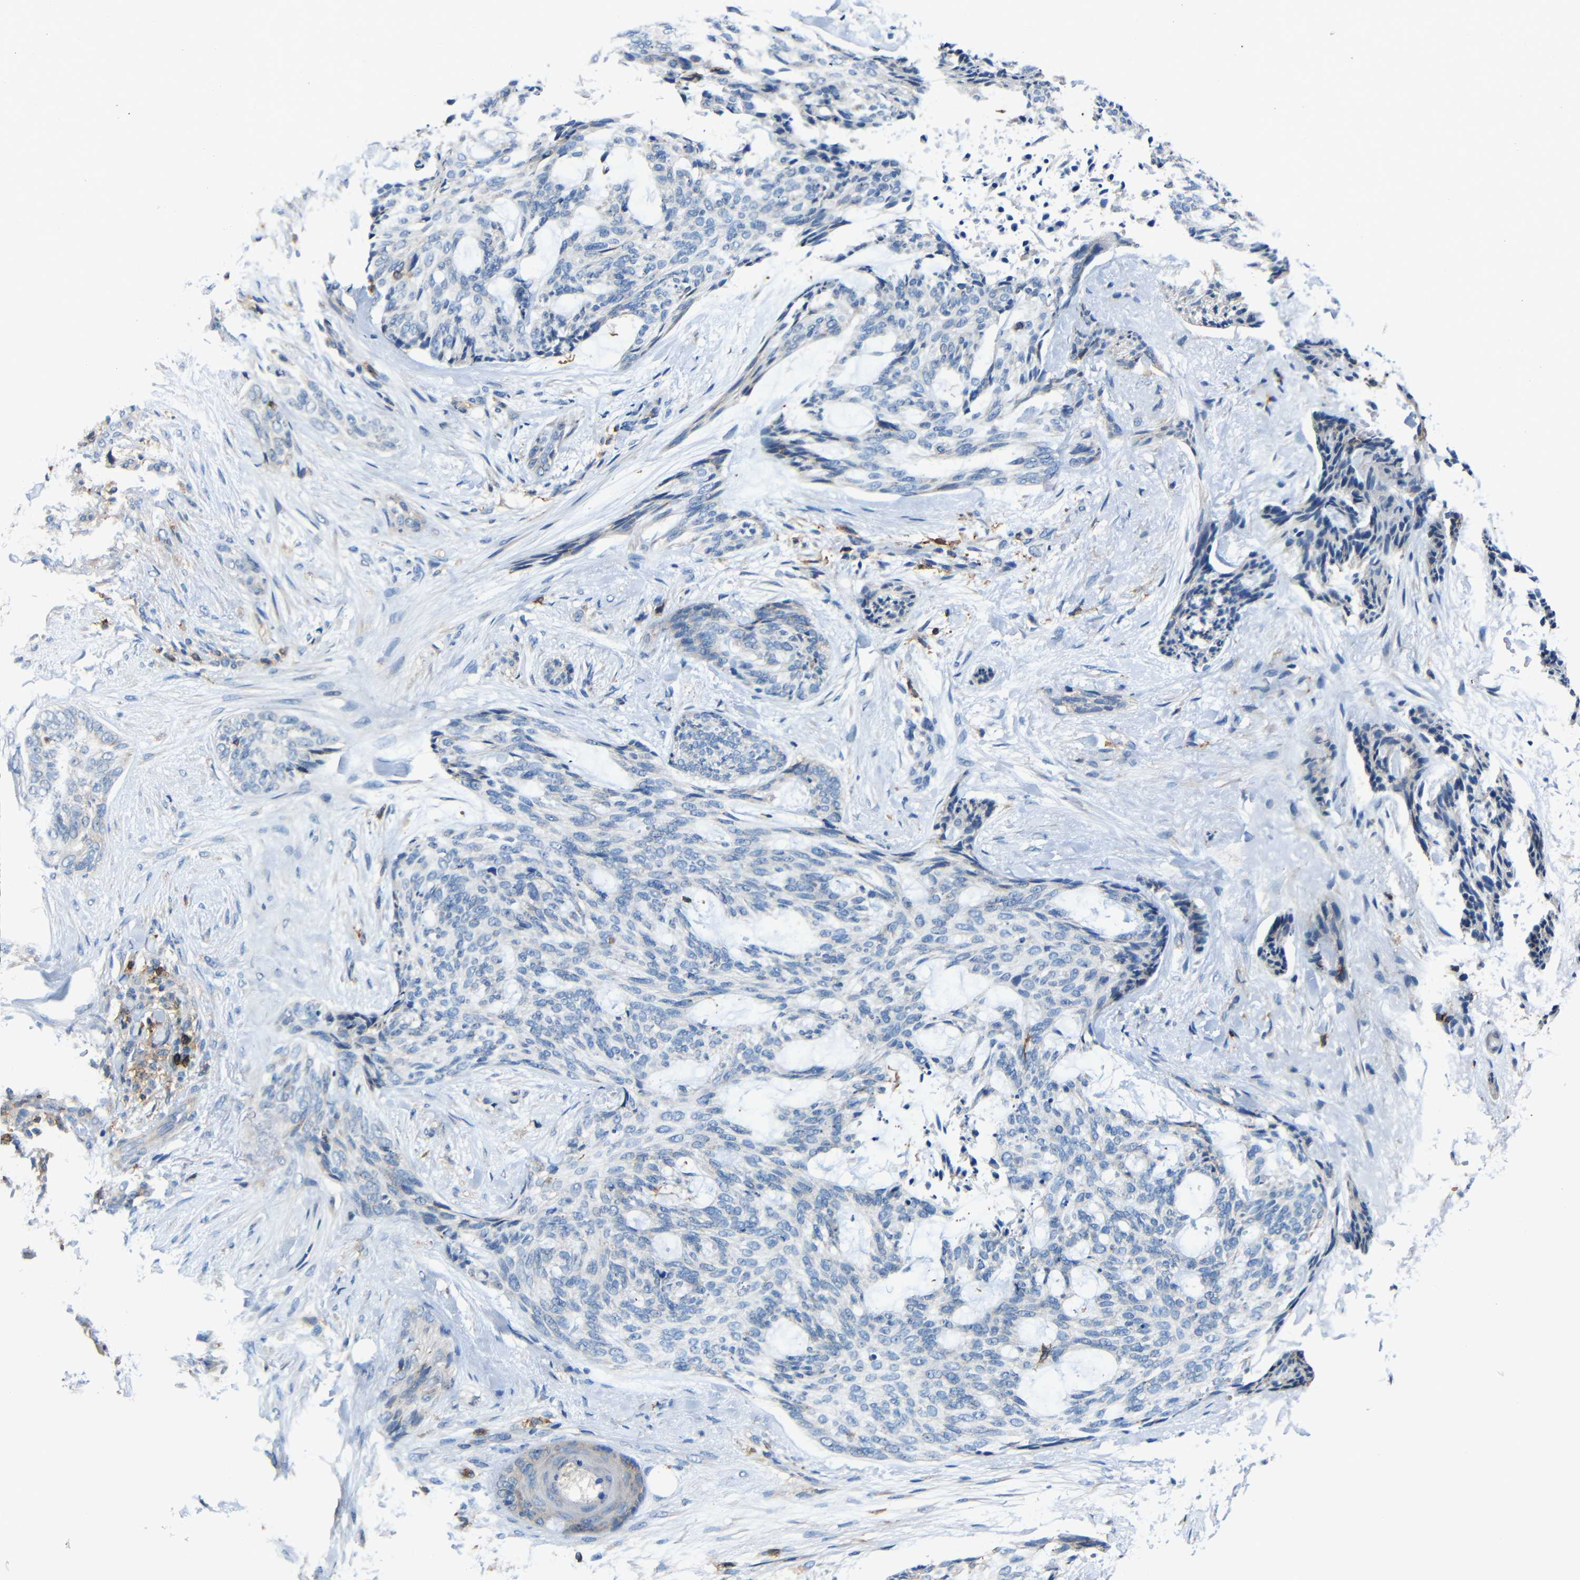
{"staining": {"intensity": "negative", "quantity": "none", "location": "none"}, "tissue": "skin cancer", "cell_type": "Tumor cells", "image_type": "cancer", "snomed": [{"axis": "morphology", "description": "Normal tissue, NOS"}, {"axis": "morphology", "description": "Basal cell carcinoma"}, {"axis": "topography", "description": "Skin"}], "caption": "DAB (3,3'-diaminobenzidine) immunohistochemical staining of human skin basal cell carcinoma shows no significant expression in tumor cells.", "gene": "P2RY12", "patient": {"sex": "female", "age": 71}}